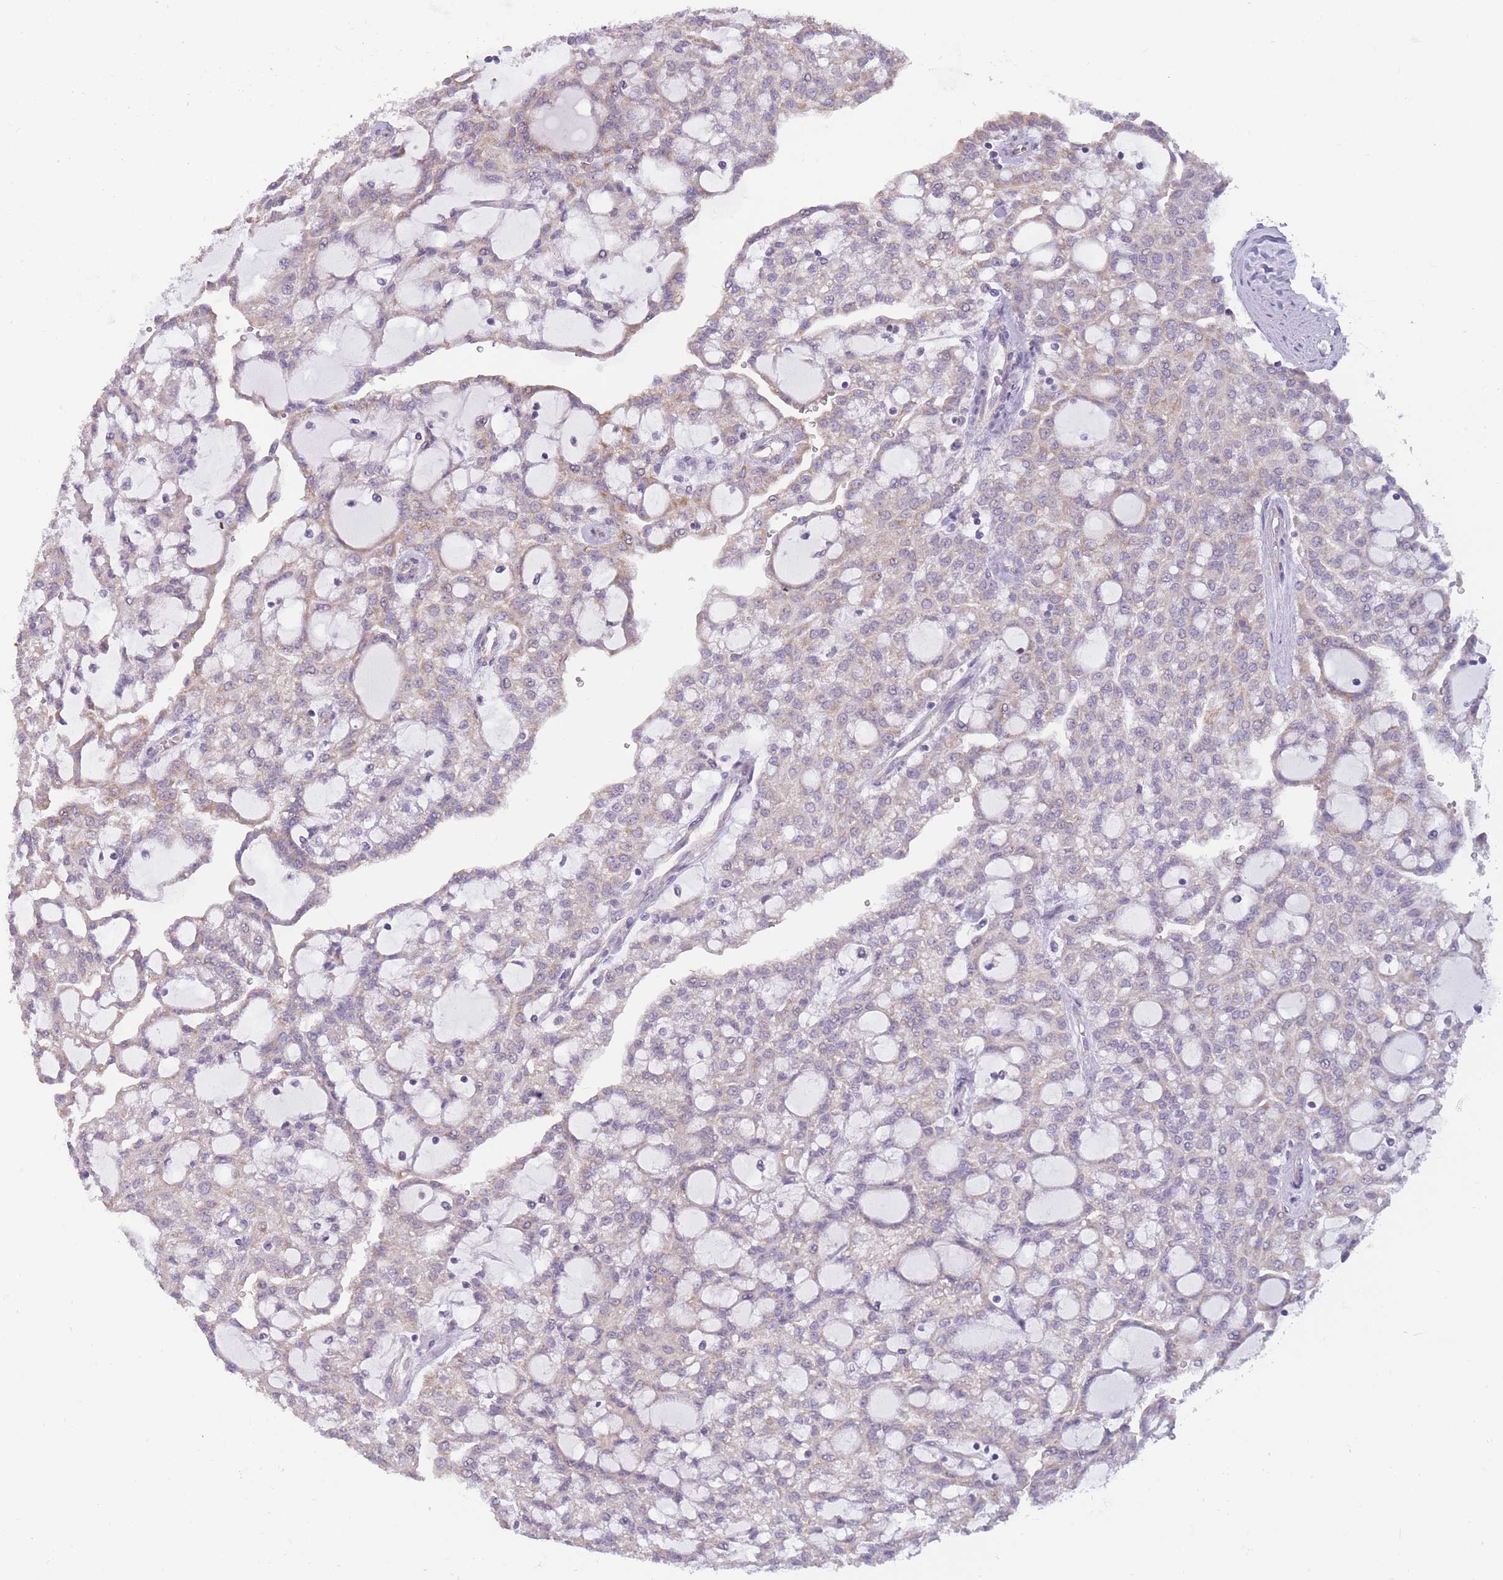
{"staining": {"intensity": "weak", "quantity": ">75%", "location": "cytoplasmic/membranous"}, "tissue": "renal cancer", "cell_type": "Tumor cells", "image_type": "cancer", "snomed": [{"axis": "morphology", "description": "Adenocarcinoma, NOS"}, {"axis": "topography", "description": "Kidney"}], "caption": "Renal cancer stained with a brown dye reveals weak cytoplasmic/membranous positive staining in about >75% of tumor cells.", "gene": "MRPS18C", "patient": {"sex": "male", "age": 63}}